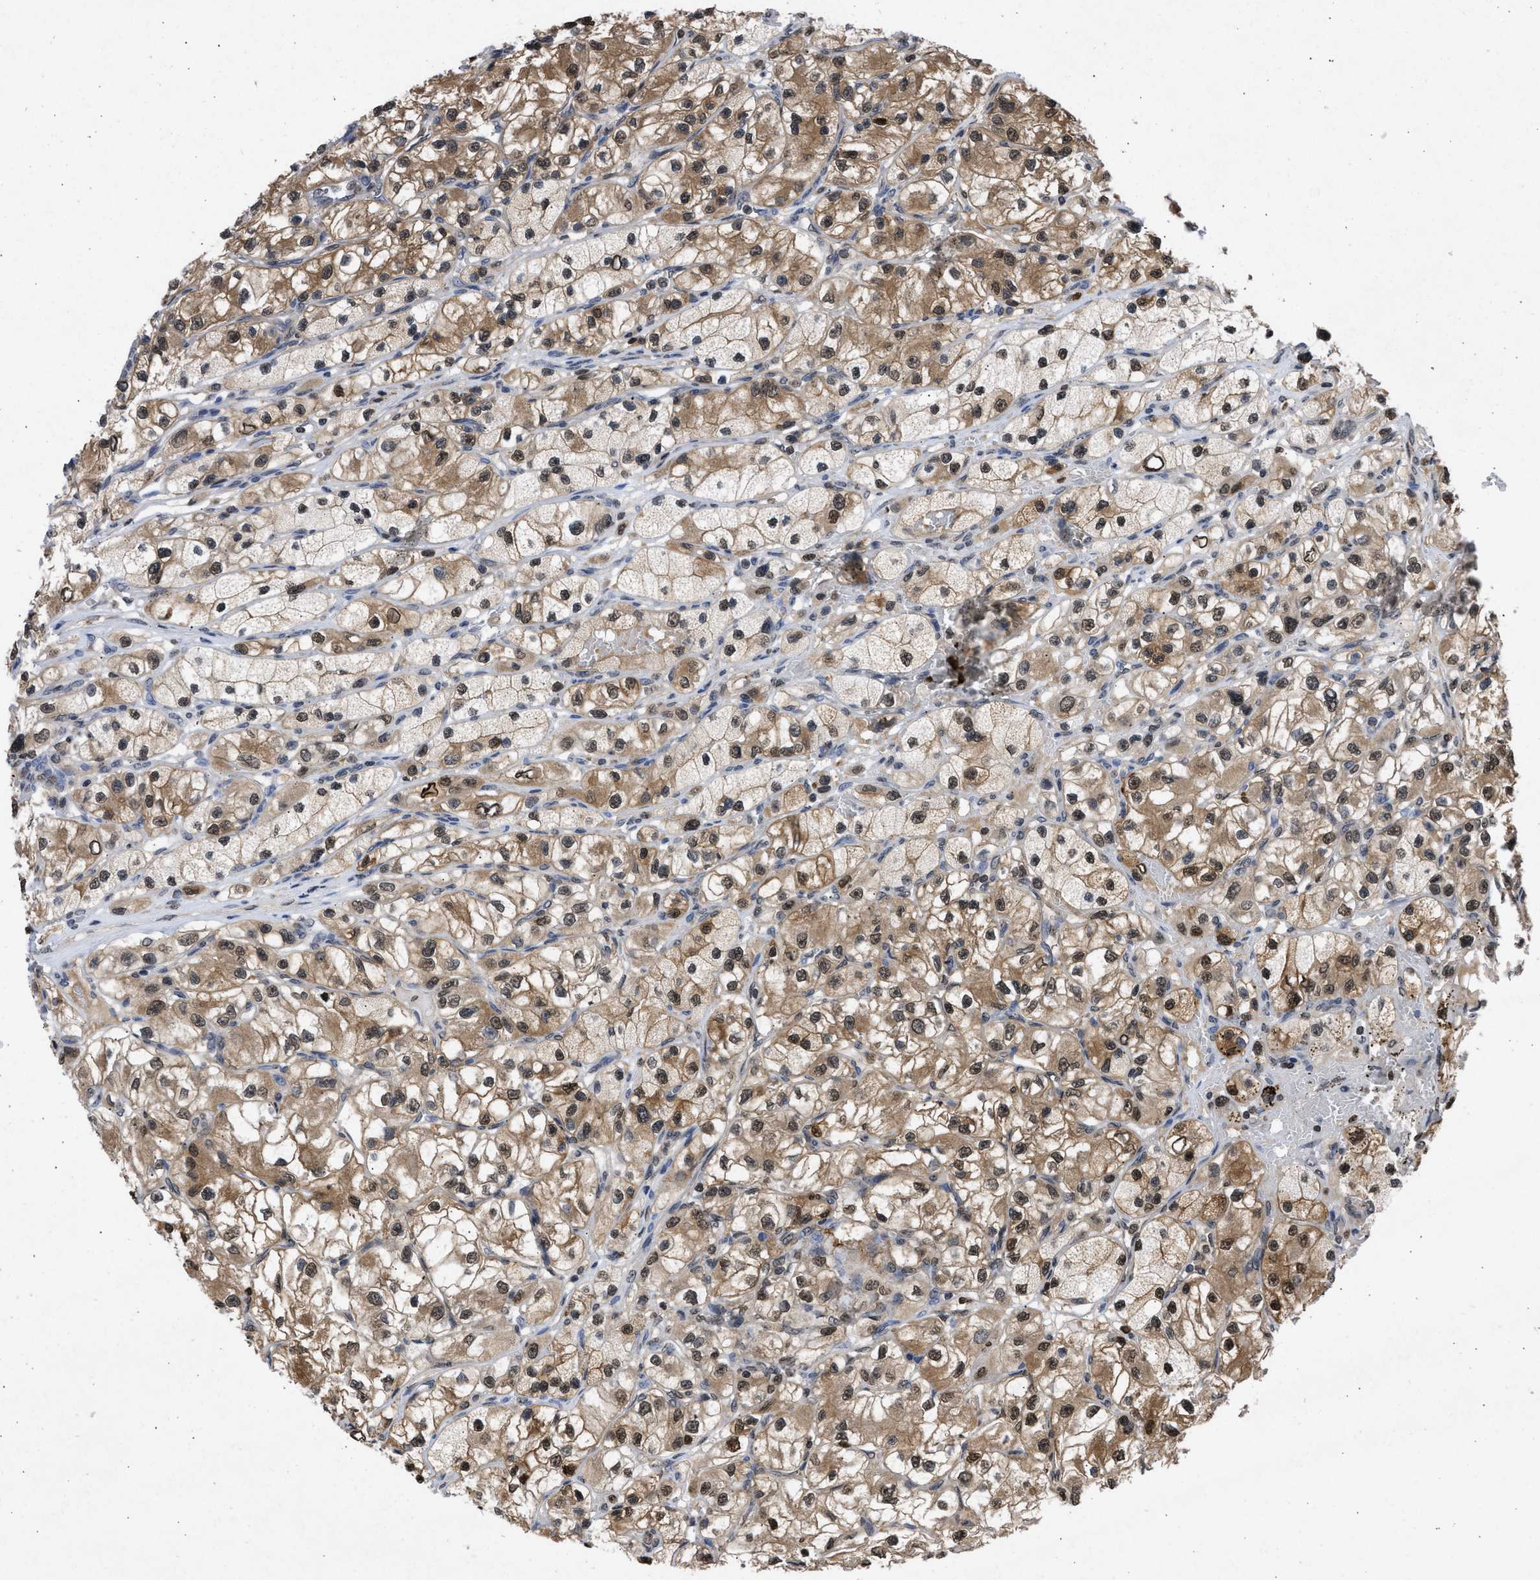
{"staining": {"intensity": "moderate", "quantity": ">75%", "location": "cytoplasmic/membranous,nuclear"}, "tissue": "renal cancer", "cell_type": "Tumor cells", "image_type": "cancer", "snomed": [{"axis": "morphology", "description": "Adenocarcinoma, NOS"}, {"axis": "topography", "description": "Kidney"}], "caption": "This is an image of immunohistochemistry staining of renal cancer, which shows moderate staining in the cytoplasmic/membranous and nuclear of tumor cells.", "gene": "NUP35", "patient": {"sex": "female", "age": 57}}